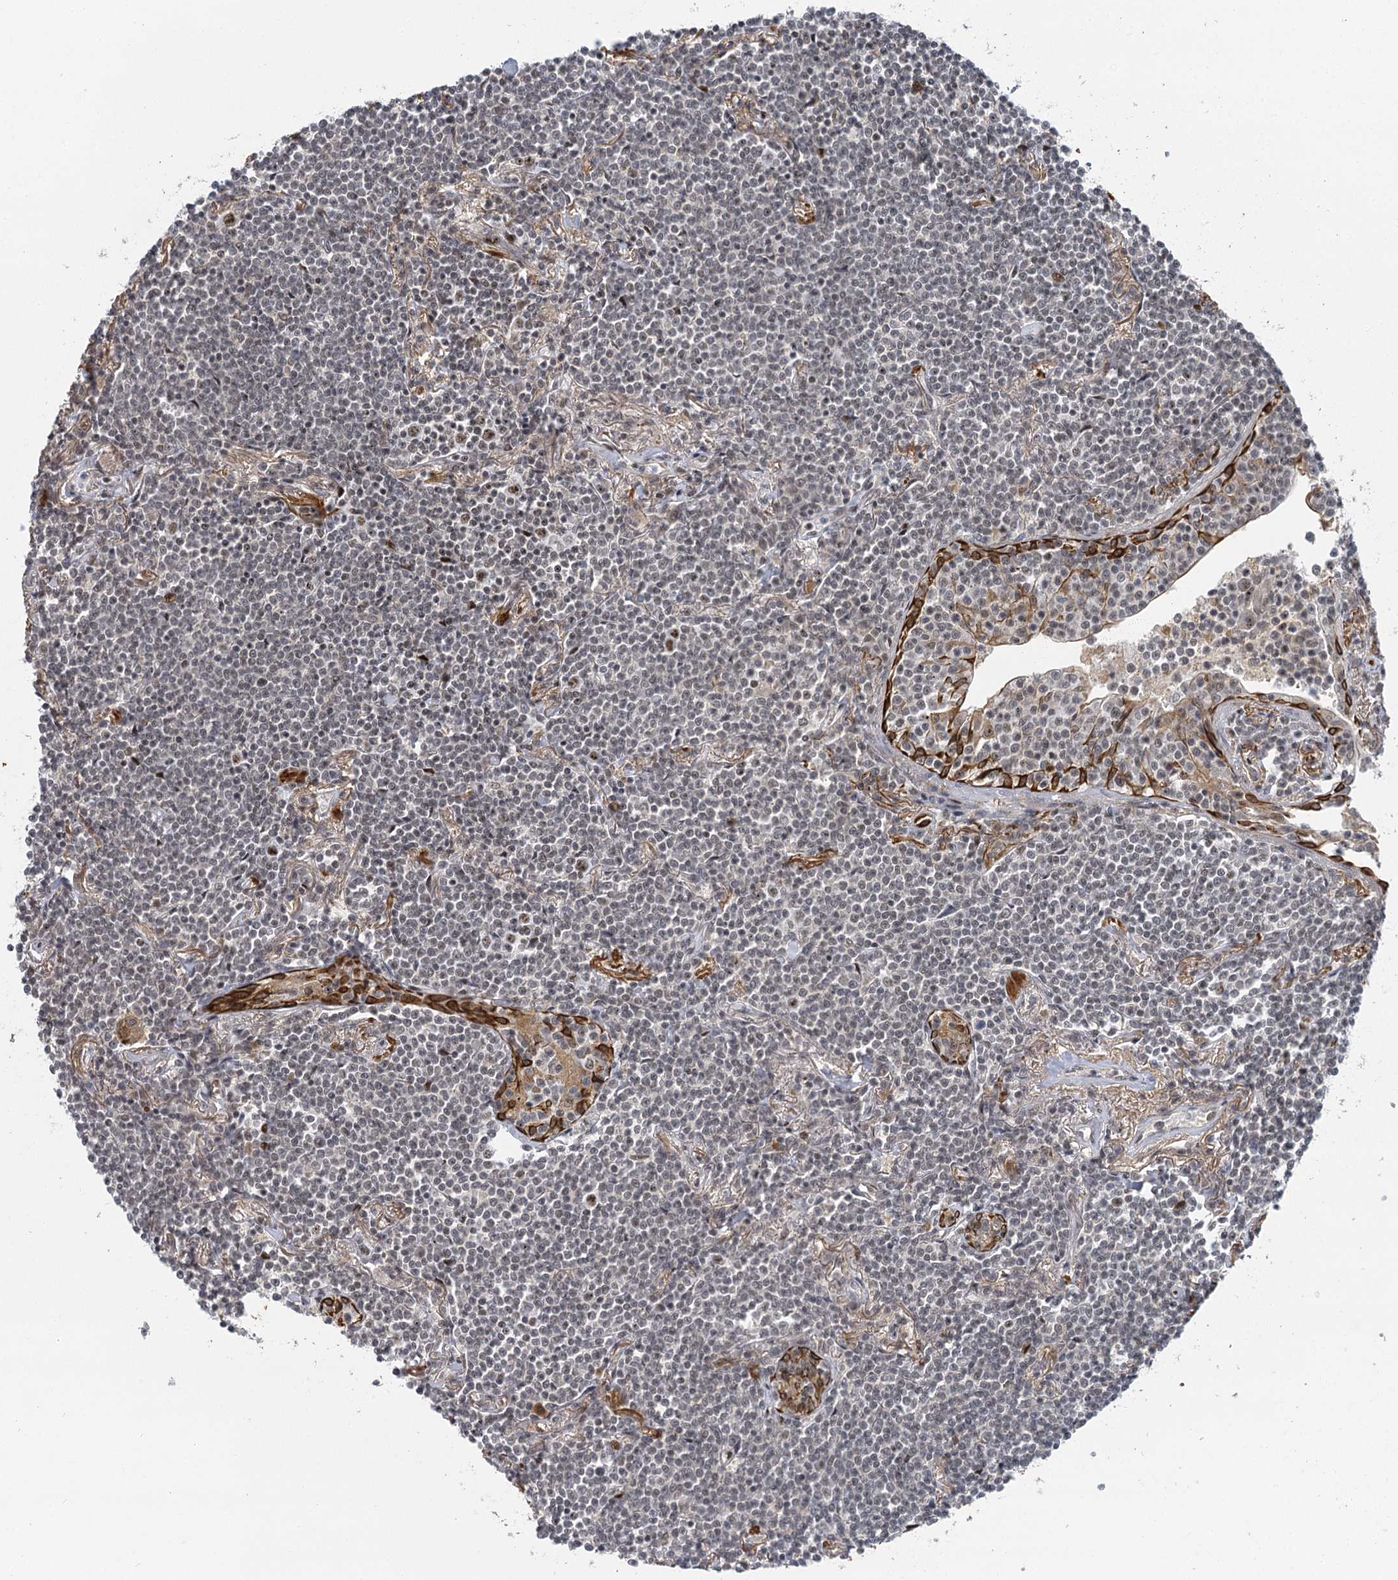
{"staining": {"intensity": "negative", "quantity": "none", "location": "none"}, "tissue": "lymphoma", "cell_type": "Tumor cells", "image_type": "cancer", "snomed": [{"axis": "morphology", "description": "Malignant lymphoma, non-Hodgkin's type, Low grade"}, {"axis": "topography", "description": "Lung"}], "caption": "Histopathology image shows no significant protein staining in tumor cells of lymphoma.", "gene": "IL11RA", "patient": {"sex": "female", "age": 71}}